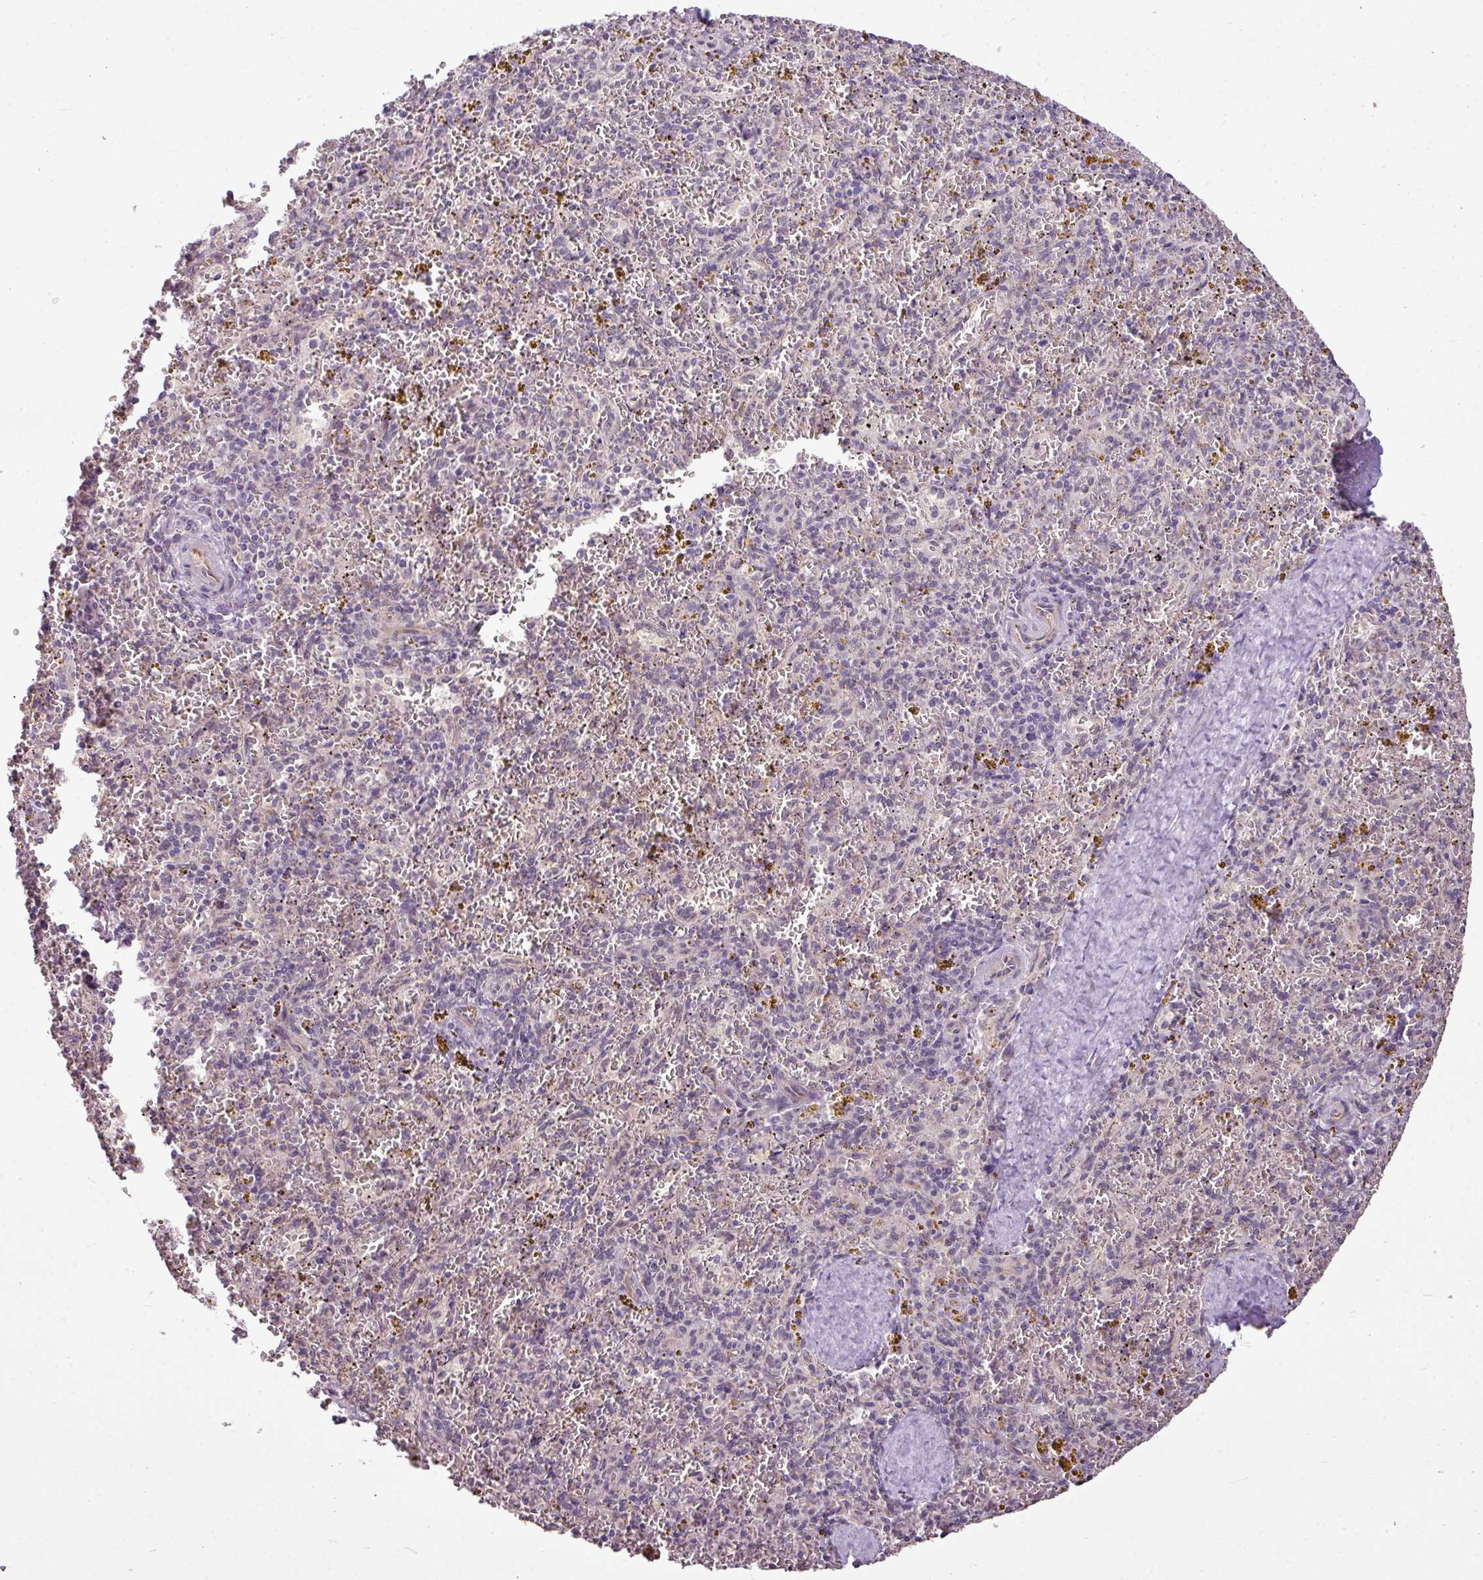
{"staining": {"intensity": "negative", "quantity": "none", "location": "none"}, "tissue": "spleen", "cell_type": "Cells in red pulp", "image_type": "normal", "snomed": [{"axis": "morphology", "description": "Normal tissue, NOS"}, {"axis": "topography", "description": "Spleen"}], "caption": "Cells in red pulp show no significant protein expression in normal spleen. (DAB (3,3'-diaminobenzidine) IHC, high magnification).", "gene": "ALDH2", "patient": {"sex": "male", "age": 57}}